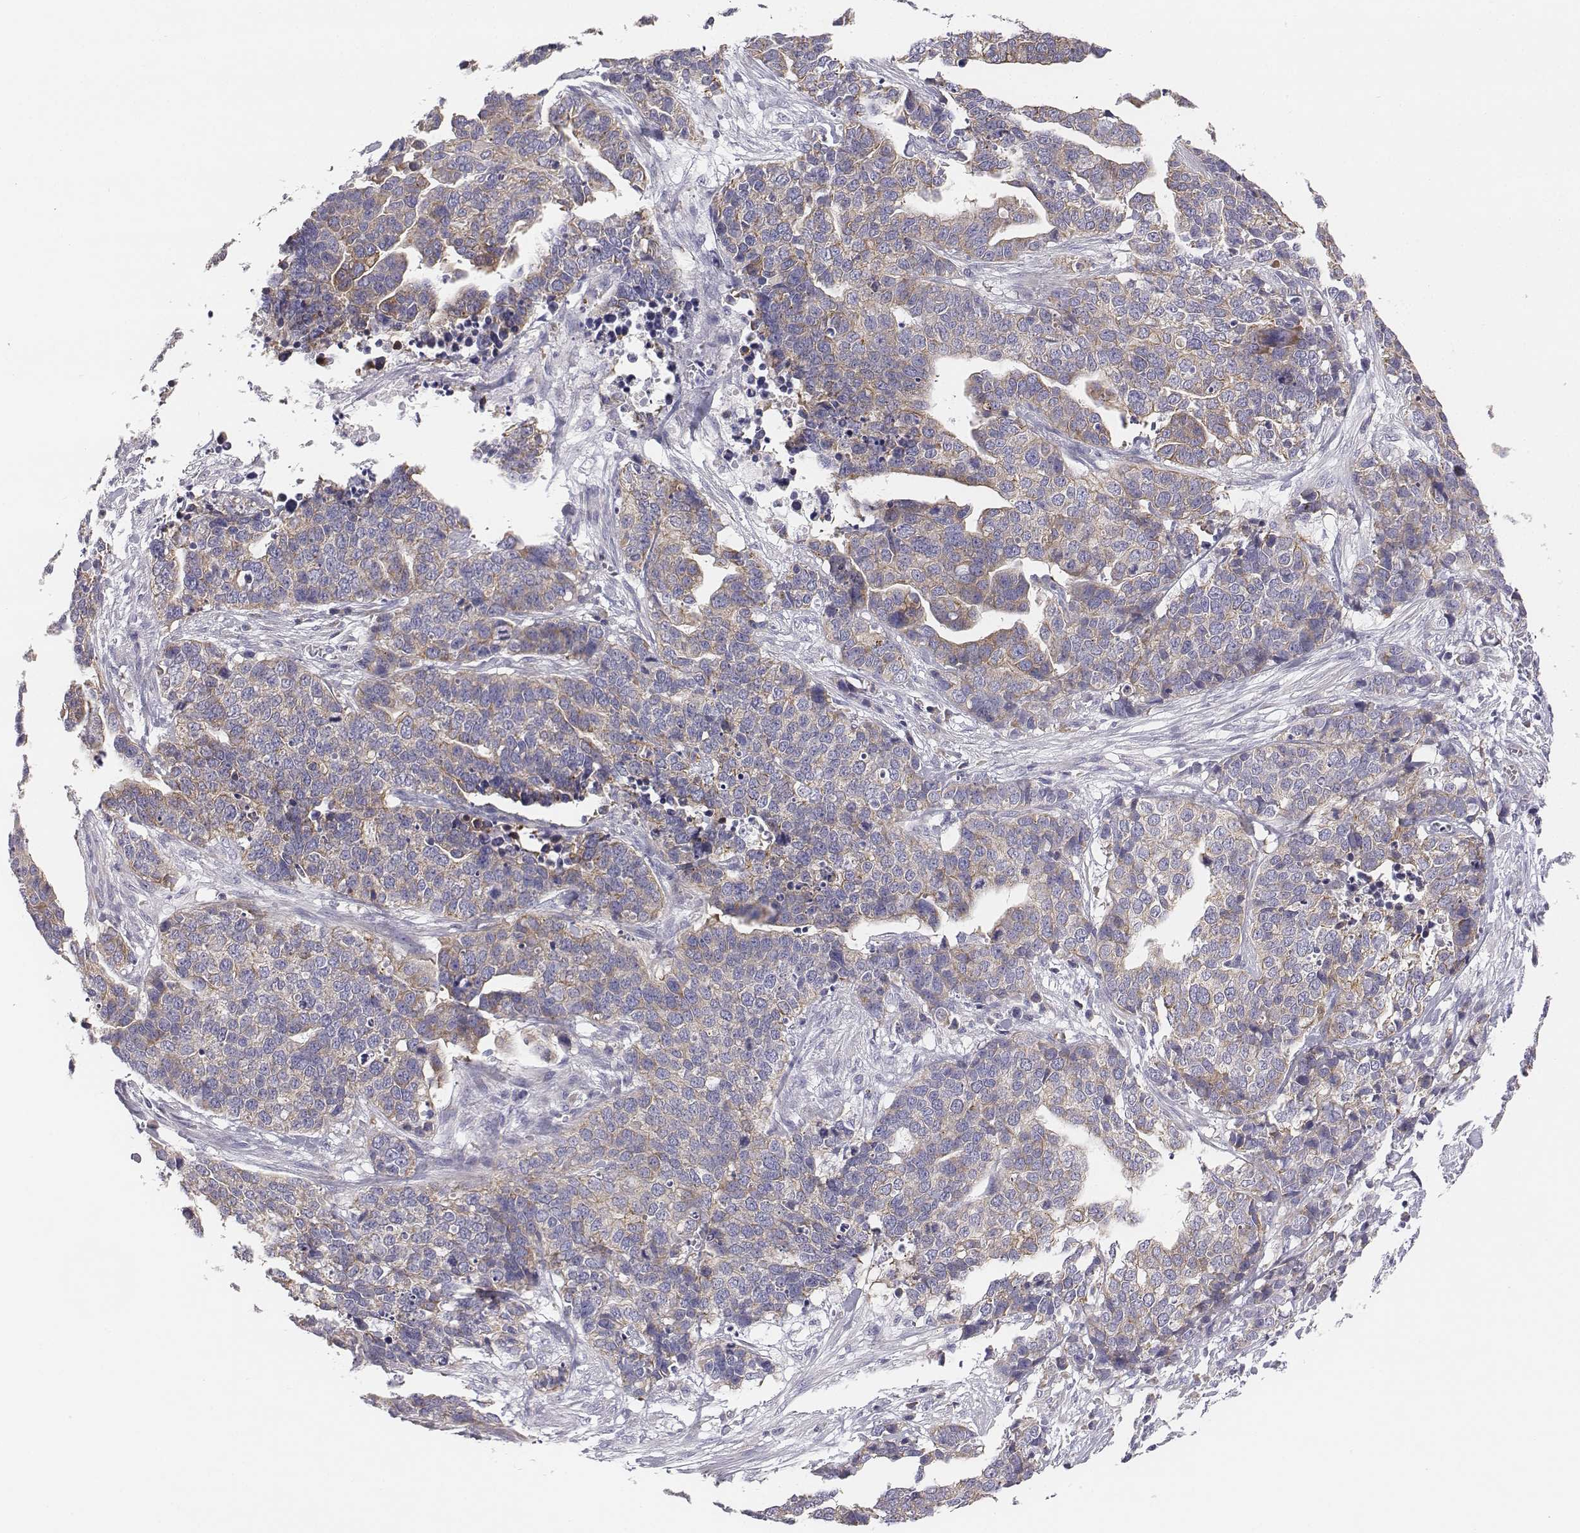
{"staining": {"intensity": "weak", "quantity": "<25%", "location": "cytoplasmic/membranous"}, "tissue": "ovarian cancer", "cell_type": "Tumor cells", "image_type": "cancer", "snomed": [{"axis": "morphology", "description": "Carcinoma, endometroid"}, {"axis": "topography", "description": "Ovary"}], "caption": "Immunohistochemistry (IHC) photomicrograph of neoplastic tissue: human ovarian cancer (endometroid carcinoma) stained with DAB shows no significant protein staining in tumor cells.", "gene": "CHST14", "patient": {"sex": "female", "age": 65}}